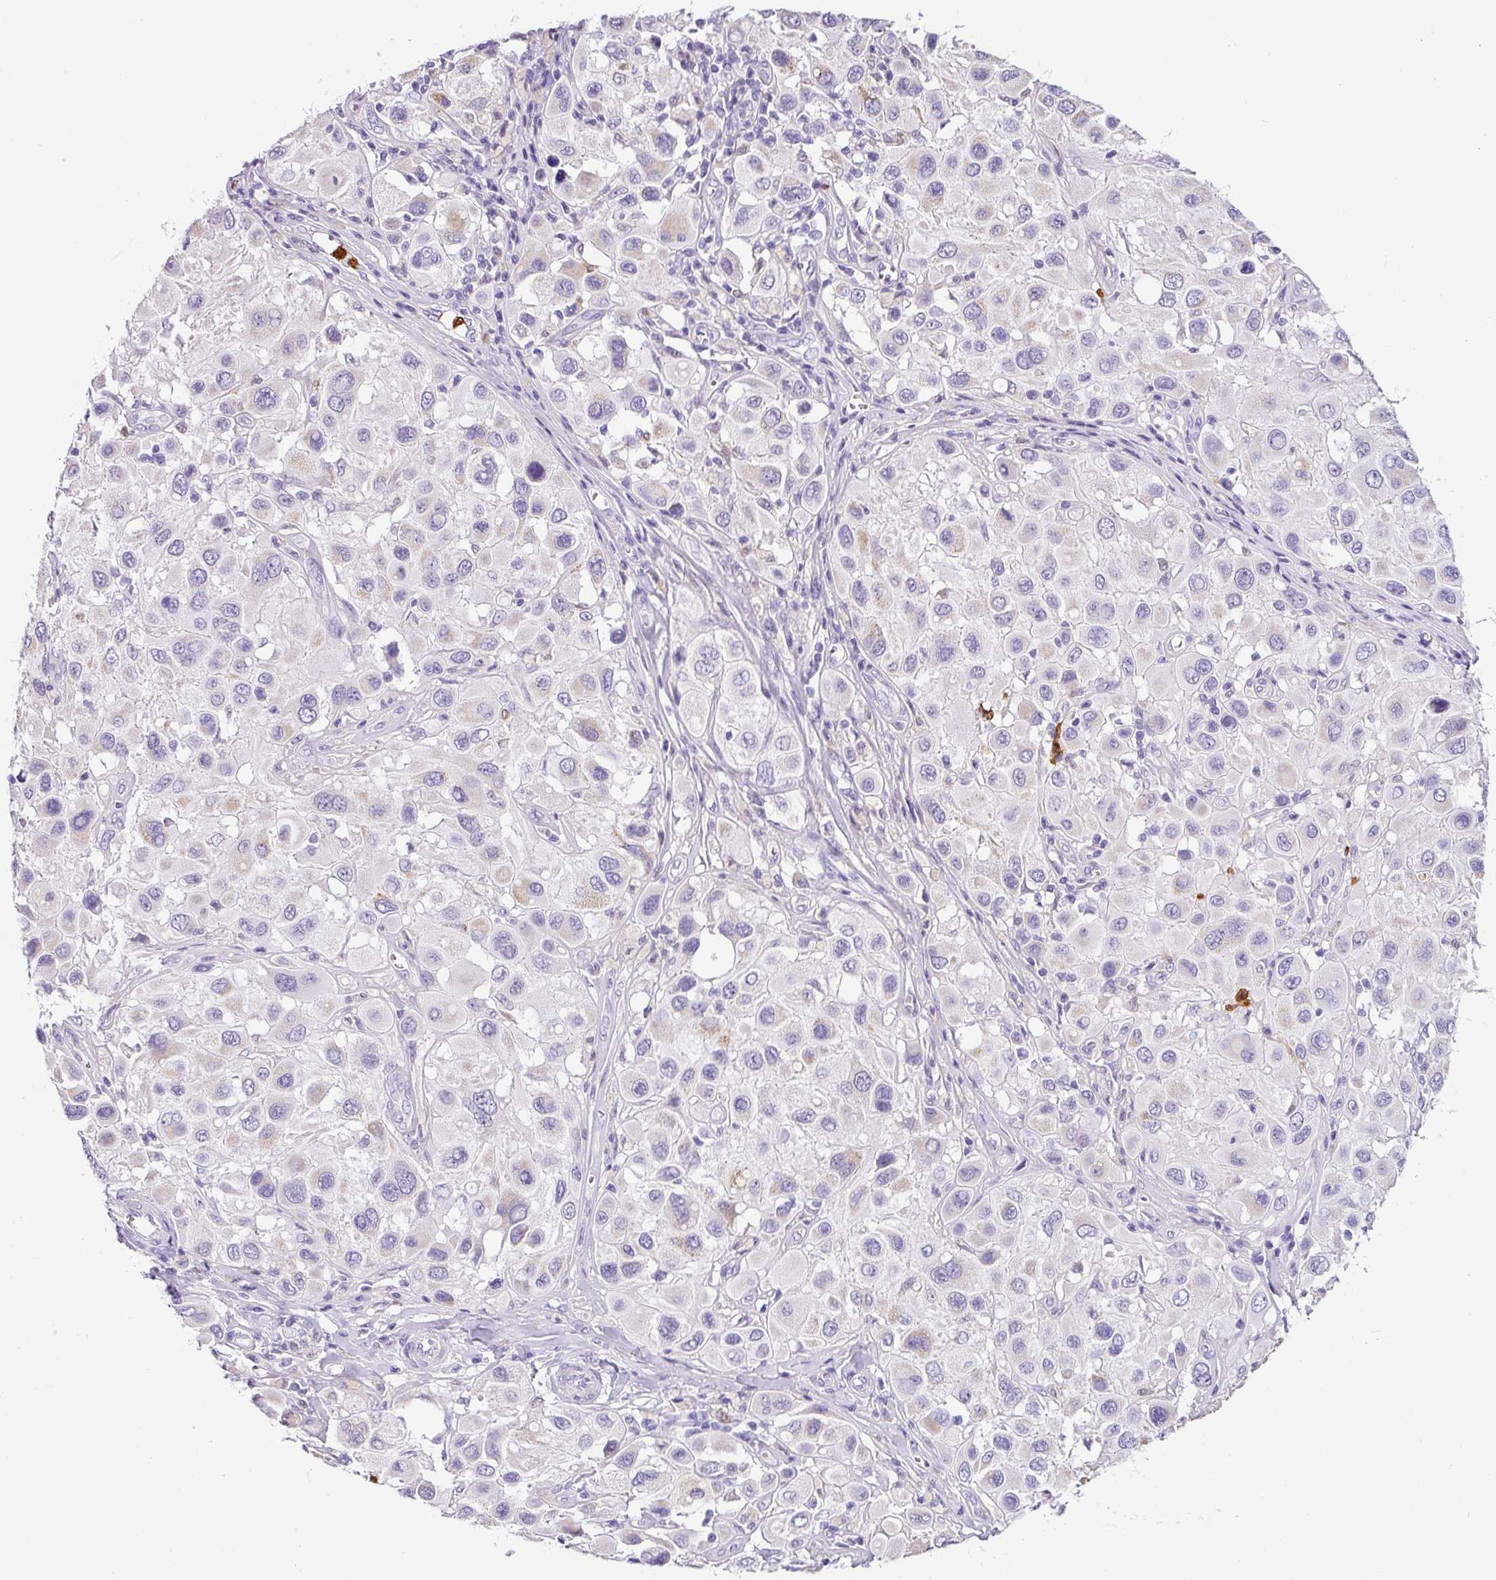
{"staining": {"intensity": "weak", "quantity": "<25%", "location": "cytoplasmic/membranous"}, "tissue": "melanoma", "cell_type": "Tumor cells", "image_type": "cancer", "snomed": [{"axis": "morphology", "description": "Malignant melanoma, Metastatic site"}, {"axis": "topography", "description": "Skin"}], "caption": "DAB immunohistochemical staining of malignant melanoma (metastatic site) displays no significant expression in tumor cells.", "gene": "SH2D3C", "patient": {"sex": "male", "age": 41}}